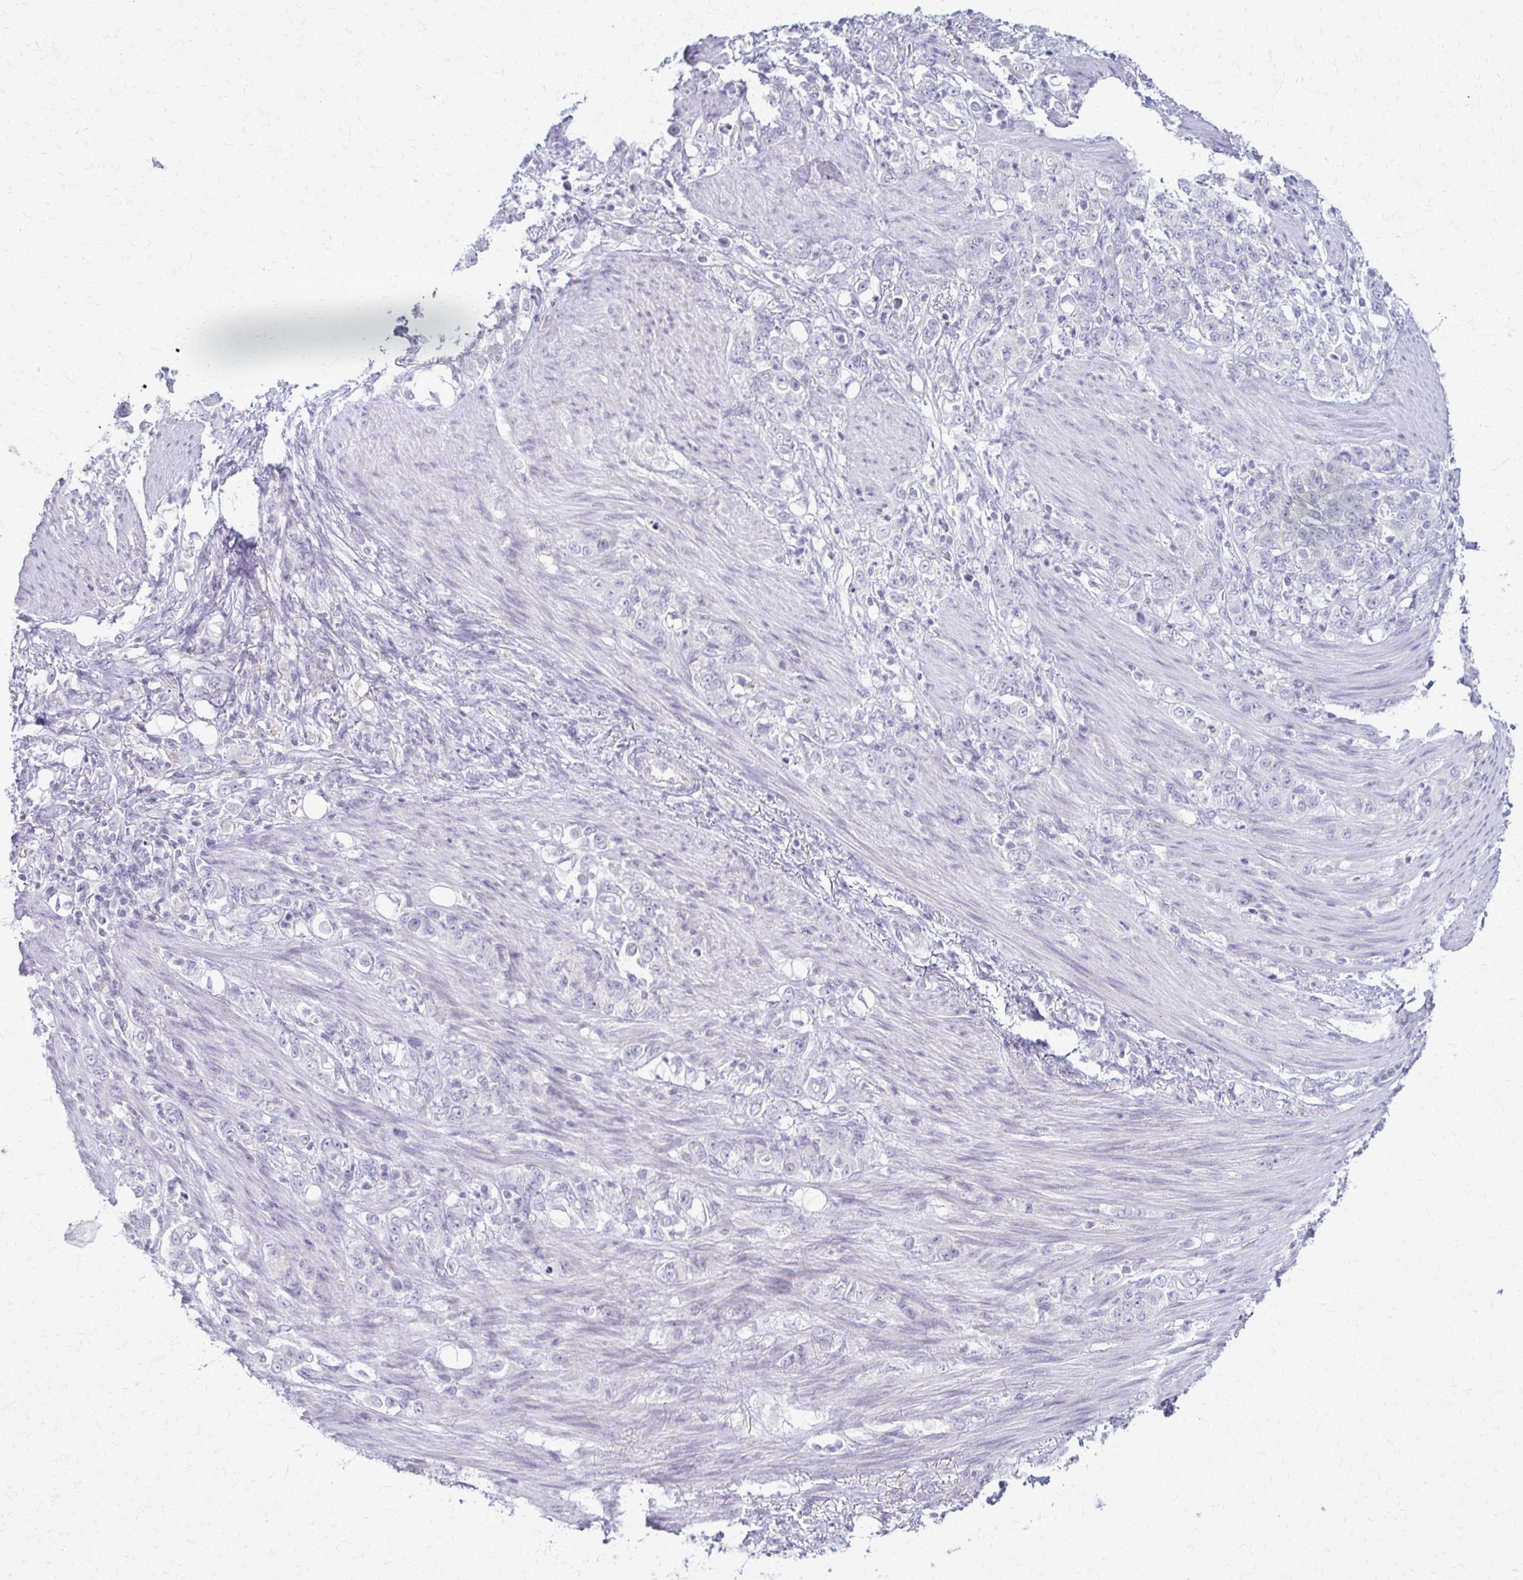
{"staining": {"intensity": "negative", "quantity": "none", "location": "none"}, "tissue": "stomach cancer", "cell_type": "Tumor cells", "image_type": "cancer", "snomed": [{"axis": "morphology", "description": "Adenocarcinoma, NOS"}, {"axis": "topography", "description": "Stomach"}], "caption": "Adenocarcinoma (stomach) was stained to show a protein in brown. There is no significant staining in tumor cells.", "gene": "FCGR2B", "patient": {"sex": "female", "age": 79}}